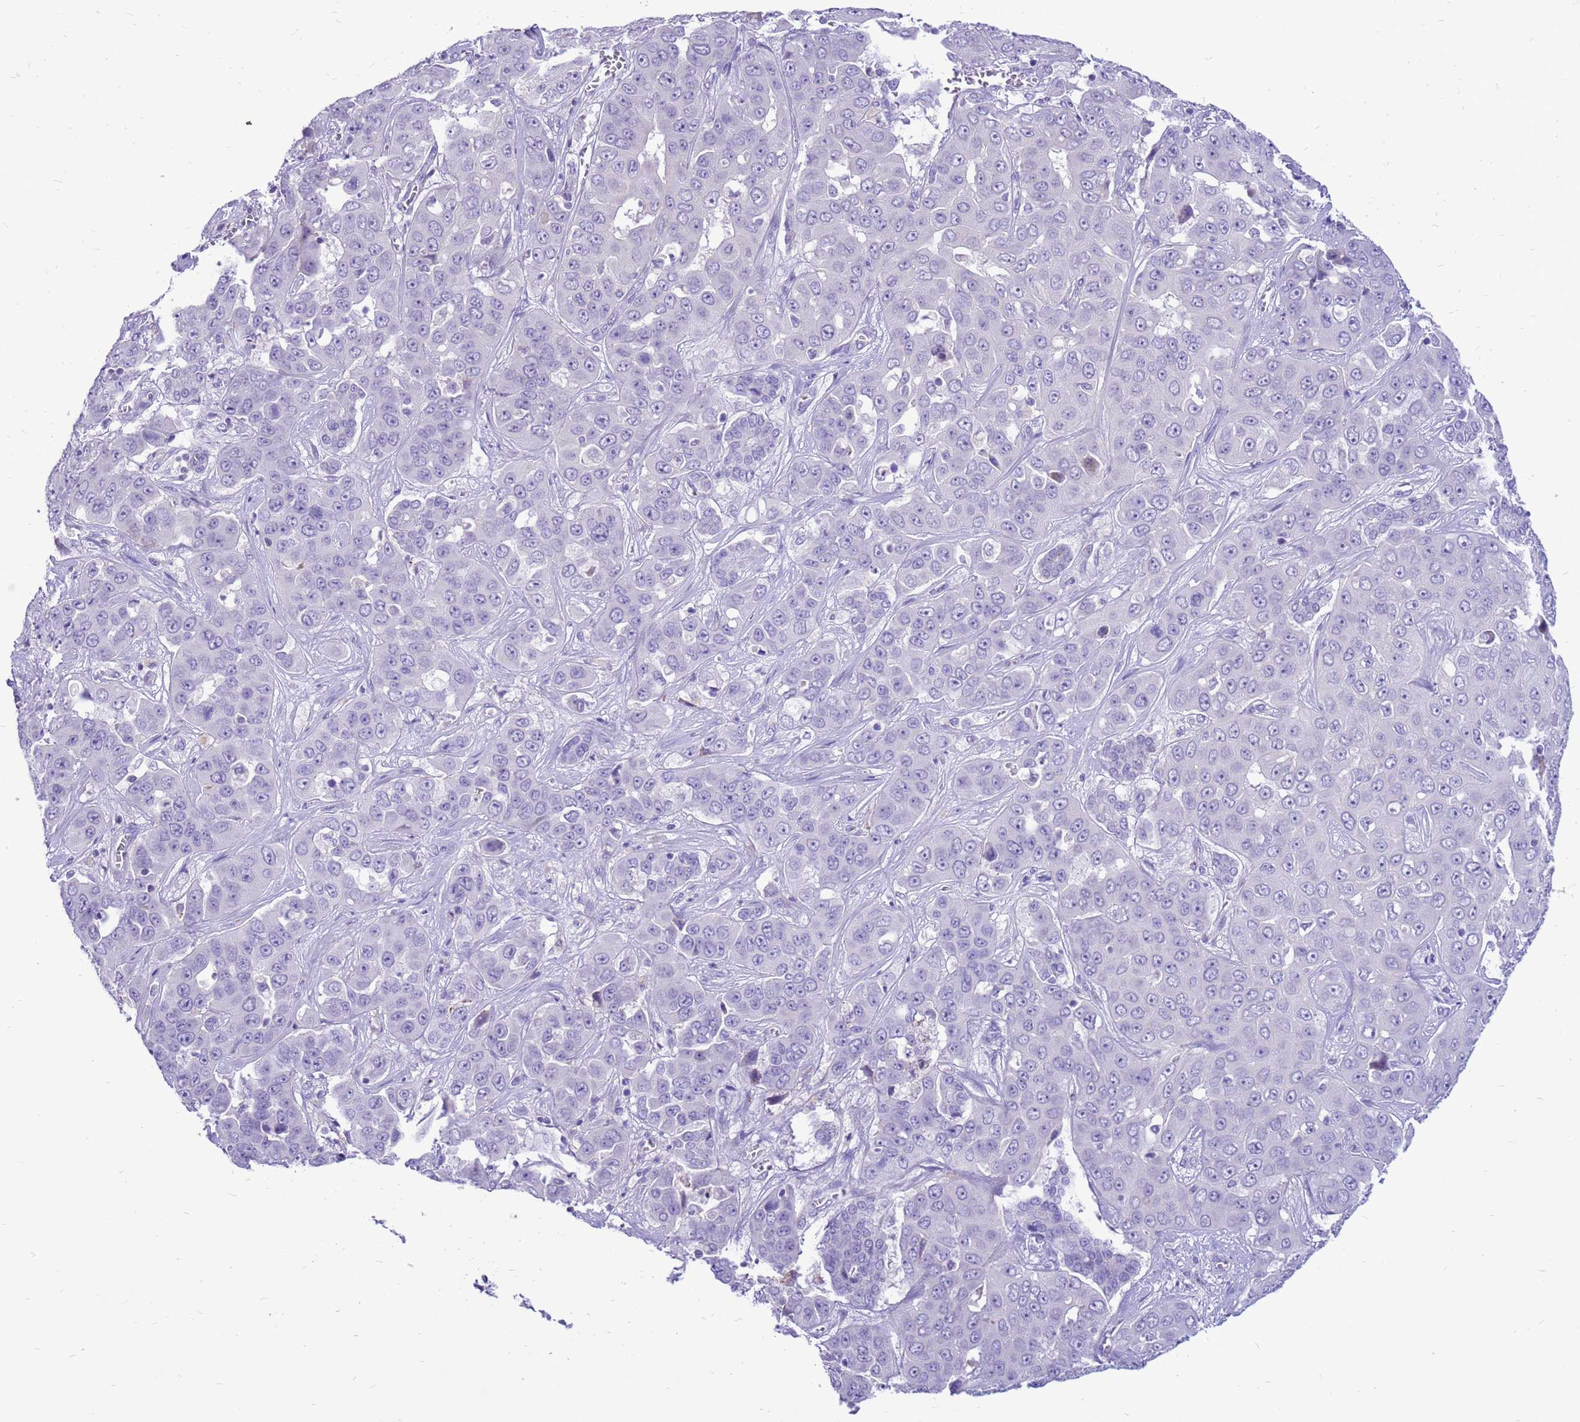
{"staining": {"intensity": "negative", "quantity": "none", "location": "none"}, "tissue": "liver cancer", "cell_type": "Tumor cells", "image_type": "cancer", "snomed": [{"axis": "morphology", "description": "Cholangiocarcinoma"}, {"axis": "topography", "description": "Liver"}], "caption": "The photomicrograph displays no significant staining in tumor cells of cholangiocarcinoma (liver).", "gene": "PDE10A", "patient": {"sex": "female", "age": 52}}